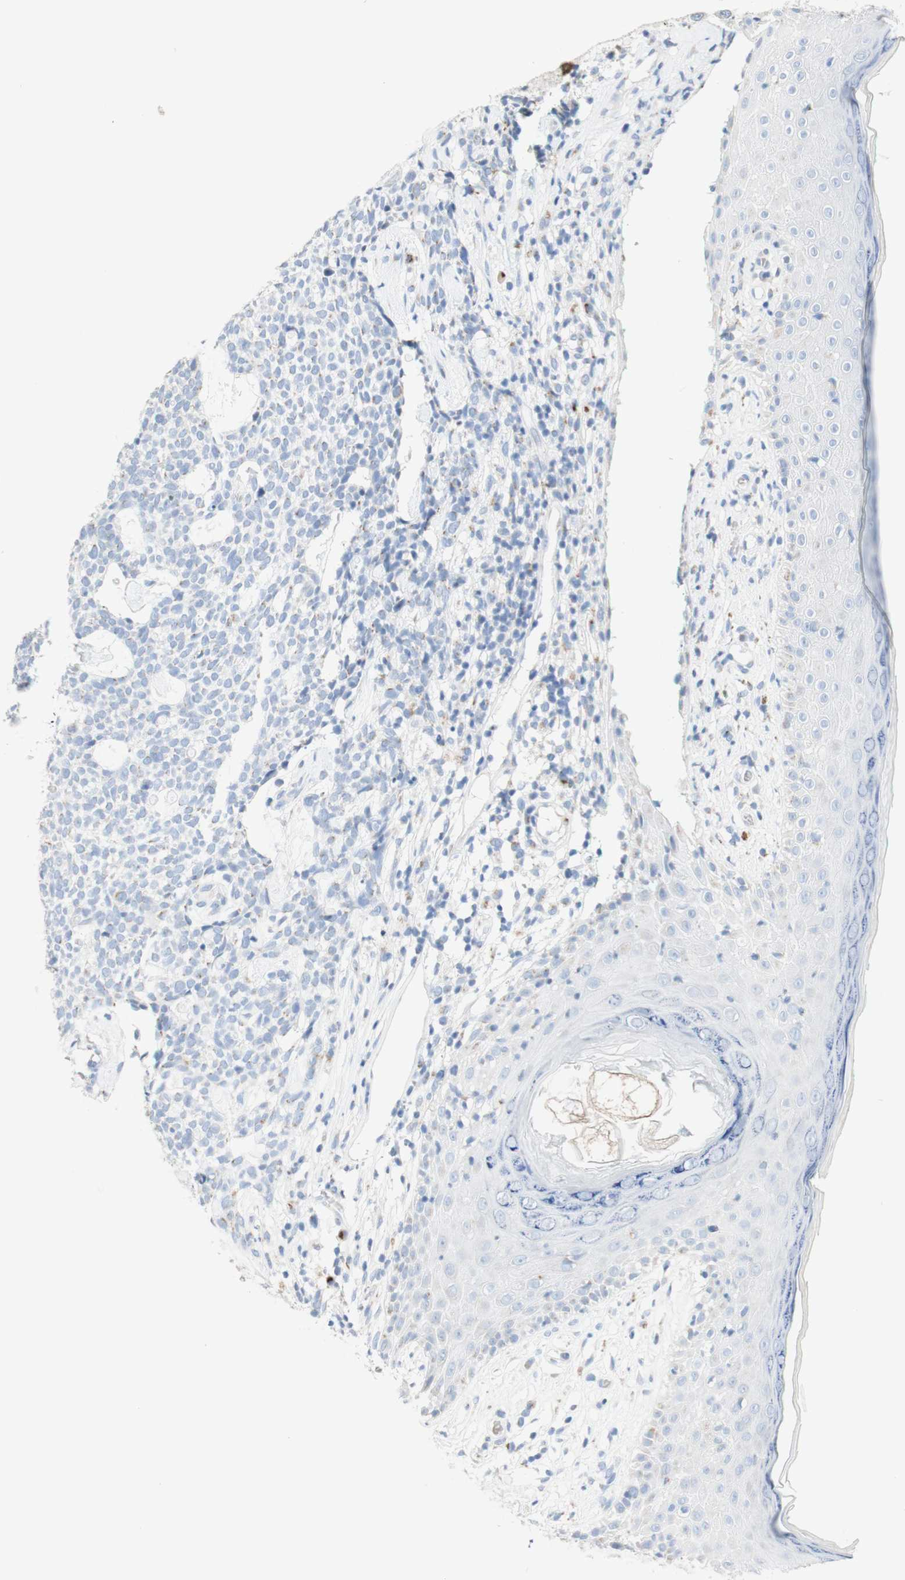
{"staining": {"intensity": "weak", "quantity": "<25%", "location": "cytoplasmic/membranous"}, "tissue": "skin cancer", "cell_type": "Tumor cells", "image_type": "cancer", "snomed": [{"axis": "morphology", "description": "Basal cell carcinoma"}, {"axis": "topography", "description": "Skin"}], "caption": "An image of skin cancer stained for a protein shows no brown staining in tumor cells.", "gene": "MANEA", "patient": {"sex": "female", "age": 84}}